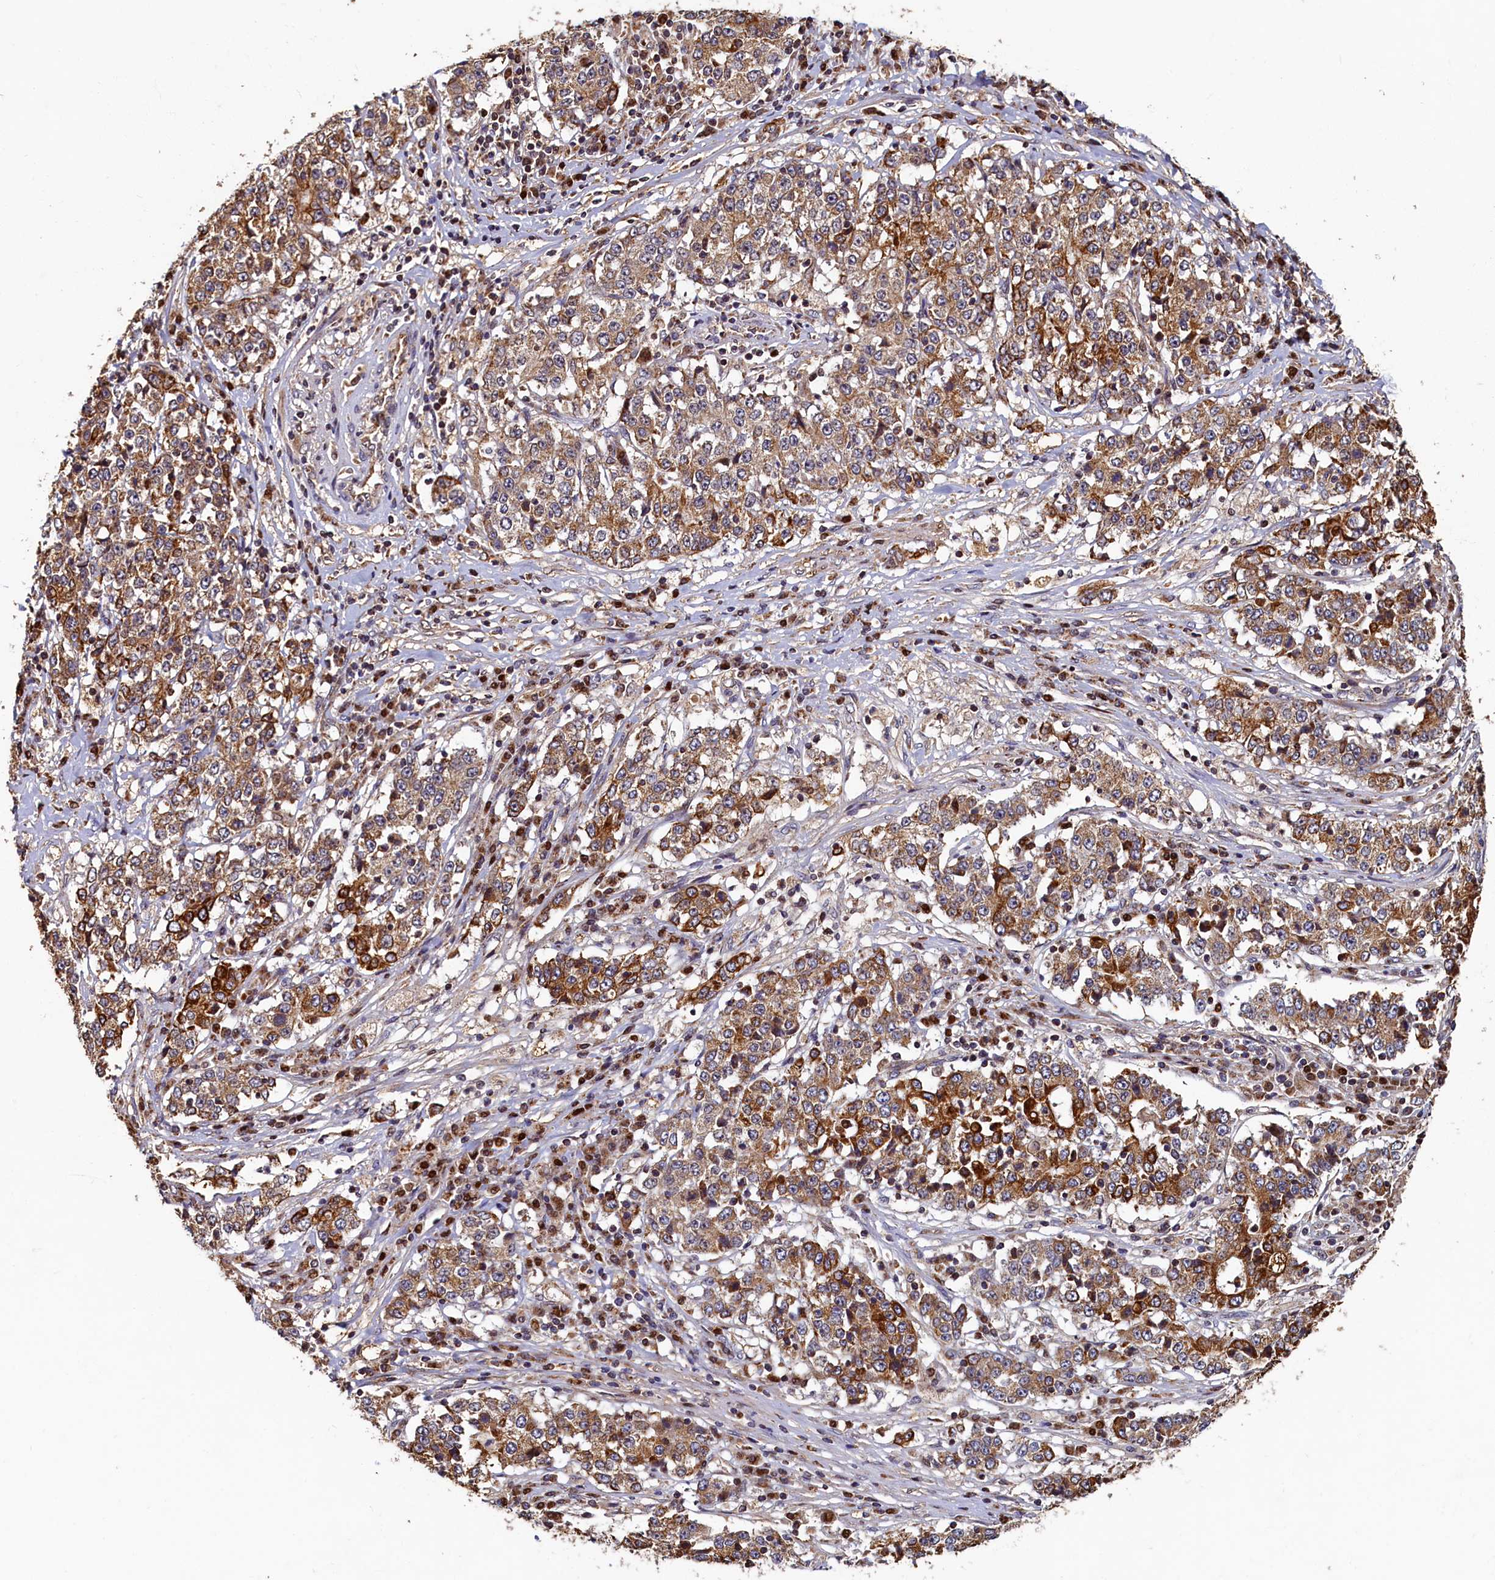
{"staining": {"intensity": "moderate", "quantity": ">75%", "location": "cytoplasmic/membranous"}, "tissue": "stomach cancer", "cell_type": "Tumor cells", "image_type": "cancer", "snomed": [{"axis": "morphology", "description": "Adenocarcinoma, NOS"}, {"axis": "topography", "description": "Stomach"}], "caption": "Immunohistochemical staining of human stomach cancer reveals medium levels of moderate cytoplasmic/membranous protein expression in approximately >75% of tumor cells. Ihc stains the protein of interest in brown and the nuclei are stained blue.", "gene": "NCKAP5L", "patient": {"sex": "male", "age": 59}}